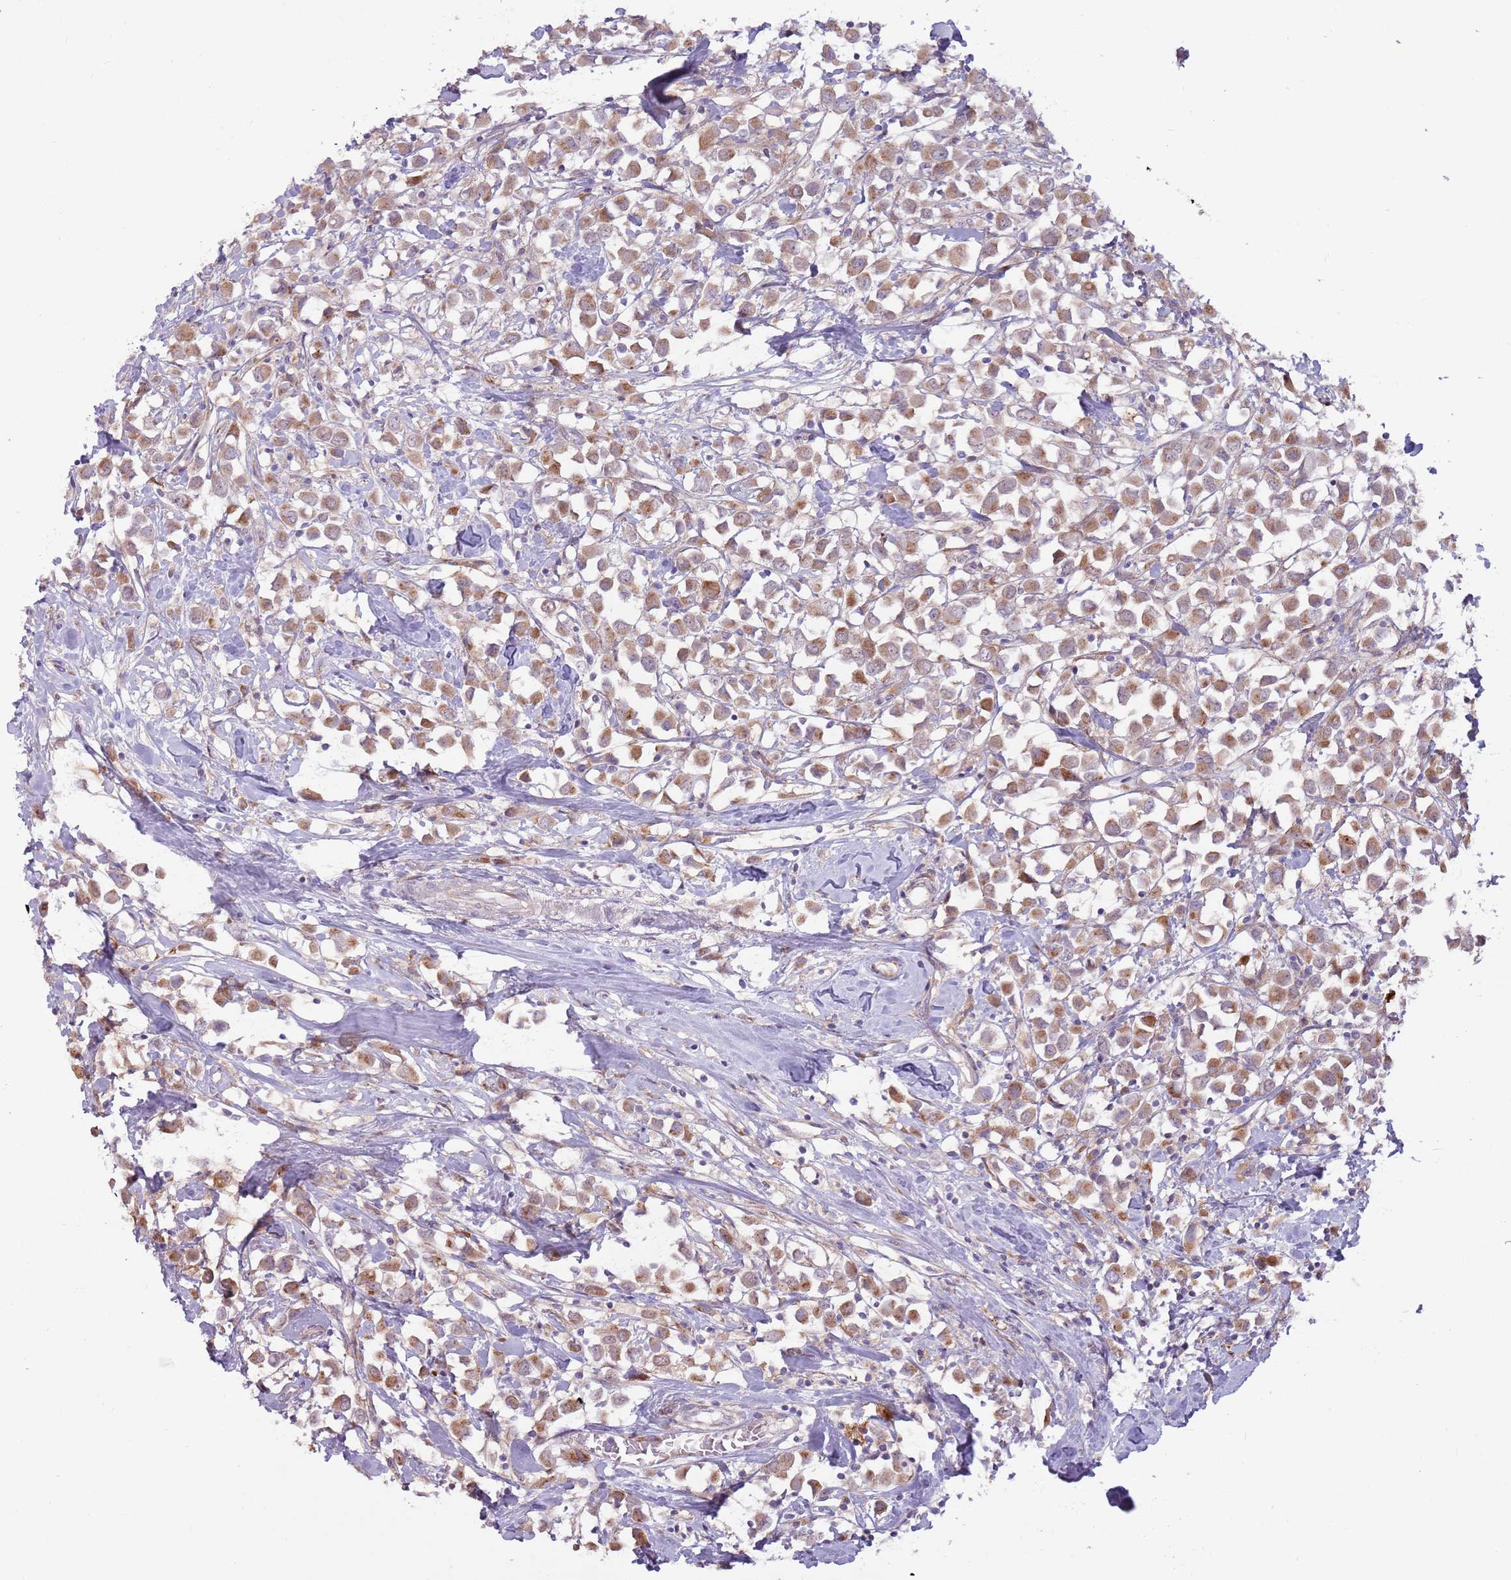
{"staining": {"intensity": "moderate", "quantity": ">75%", "location": "cytoplasmic/membranous"}, "tissue": "breast cancer", "cell_type": "Tumor cells", "image_type": "cancer", "snomed": [{"axis": "morphology", "description": "Duct carcinoma"}, {"axis": "topography", "description": "Breast"}], "caption": "Protein analysis of breast cancer (intraductal carcinoma) tissue displays moderate cytoplasmic/membranous expression in approximately >75% of tumor cells. The protein of interest is stained brown, and the nuclei are stained in blue (DAB IHC with brightfield microscopy, high magnification).", "gene": "CCDC150", "patient": {"sex": "female", "age": 61}}